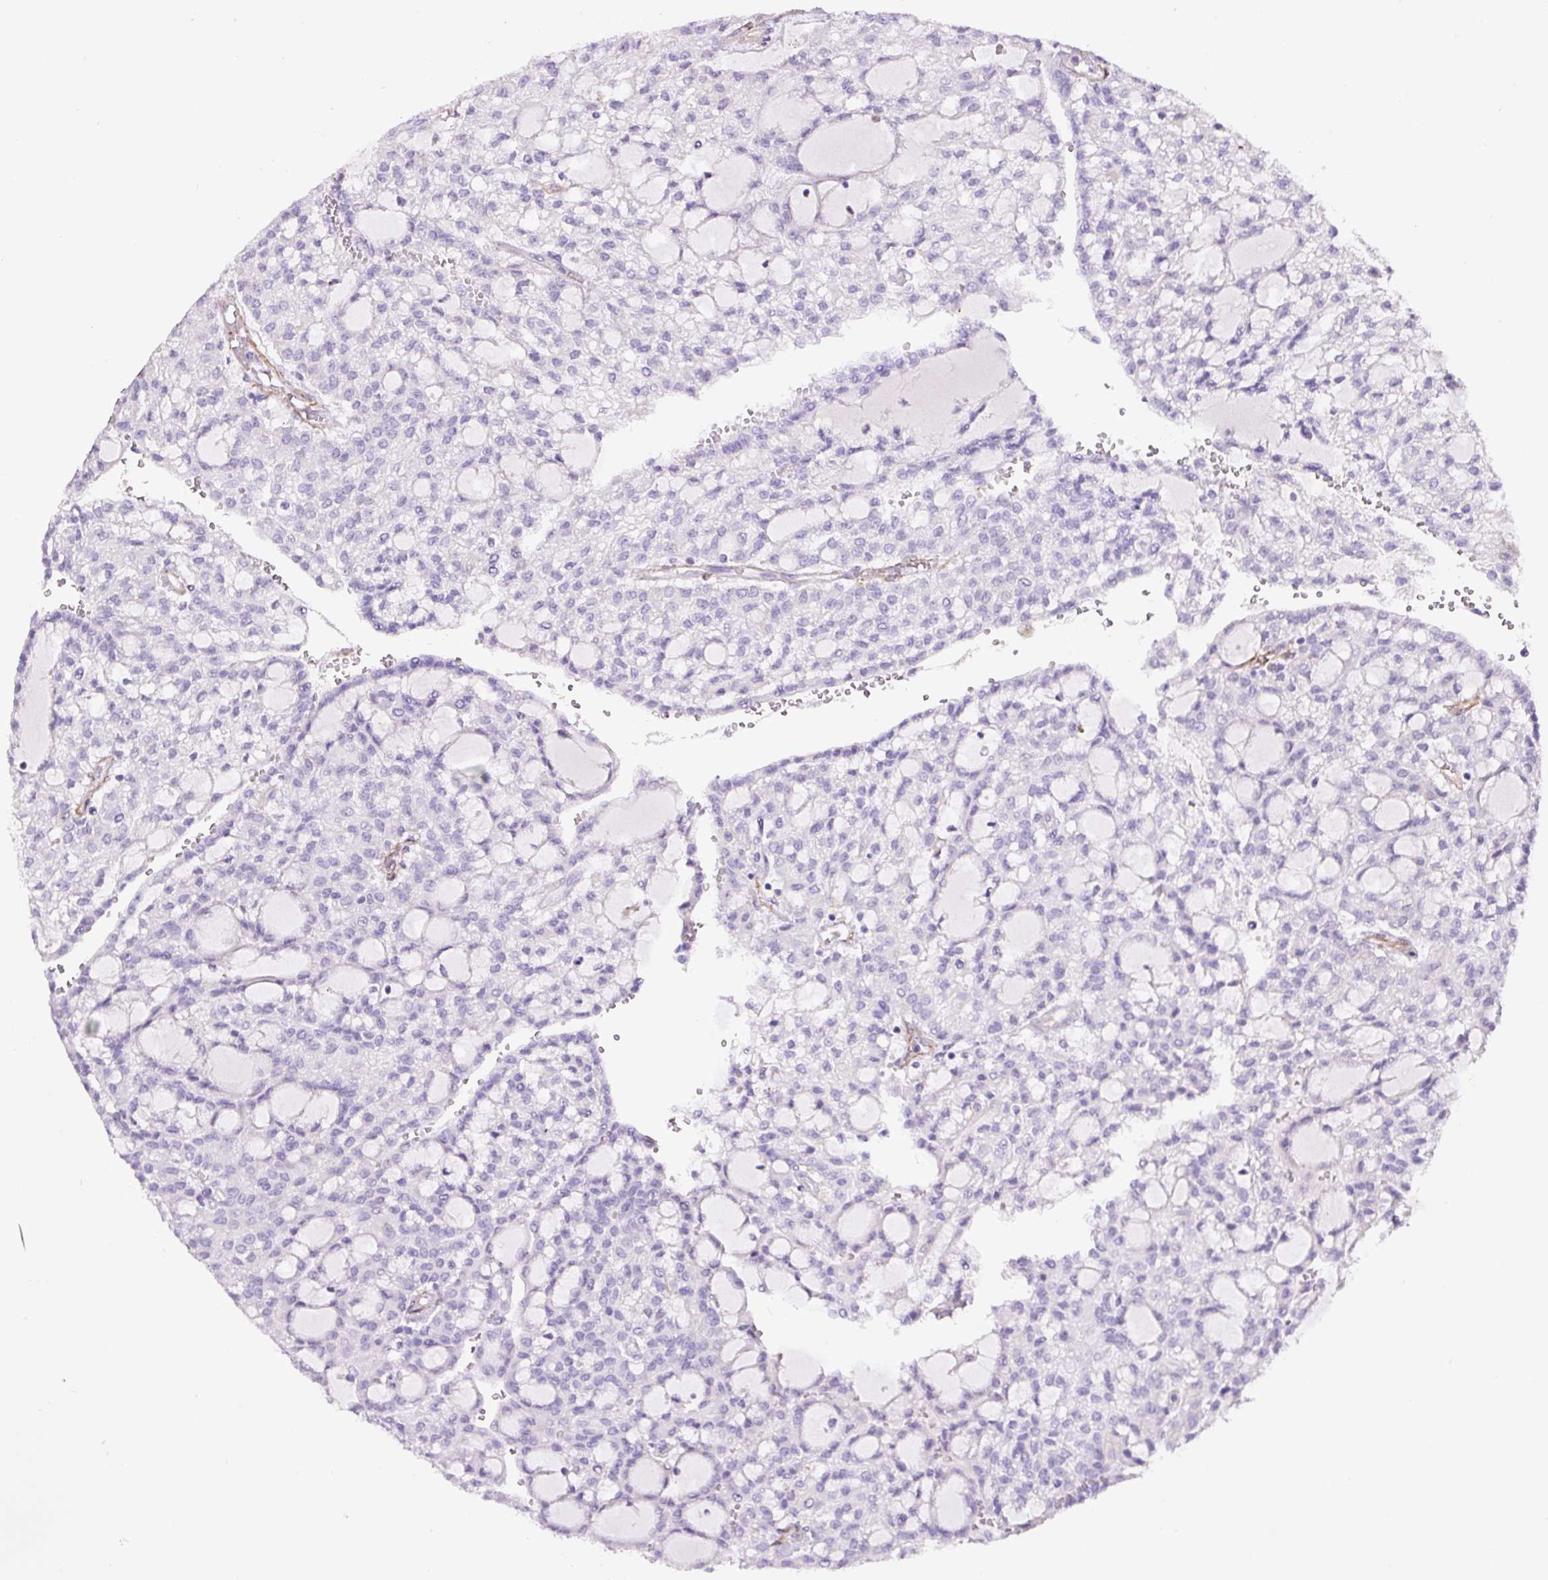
{"staining": {"intensity": "negative", "quantity": "none", "location": "none"}, "tissue": "renal cancer", "cell_type": "Tumor cells", "image_type": "cancer", "snomed": [{"axis": "morphology", "description": "Adenocarcinoma, NOS"}, {"axis": "topography", "description": "Kidney"}], "caption": "Immunohistochemistry of human renal cancer displays no positivity in tumor cells. The staining was performed using DAB (3,3'-diaminobenzidine) to visualize the protein expression in brown, while the nuclei were stained in blue with hematoxylin (Magnification: 20x).", "gene": "B3GALT5", "patient": {"sex": "male", "age": 63}}